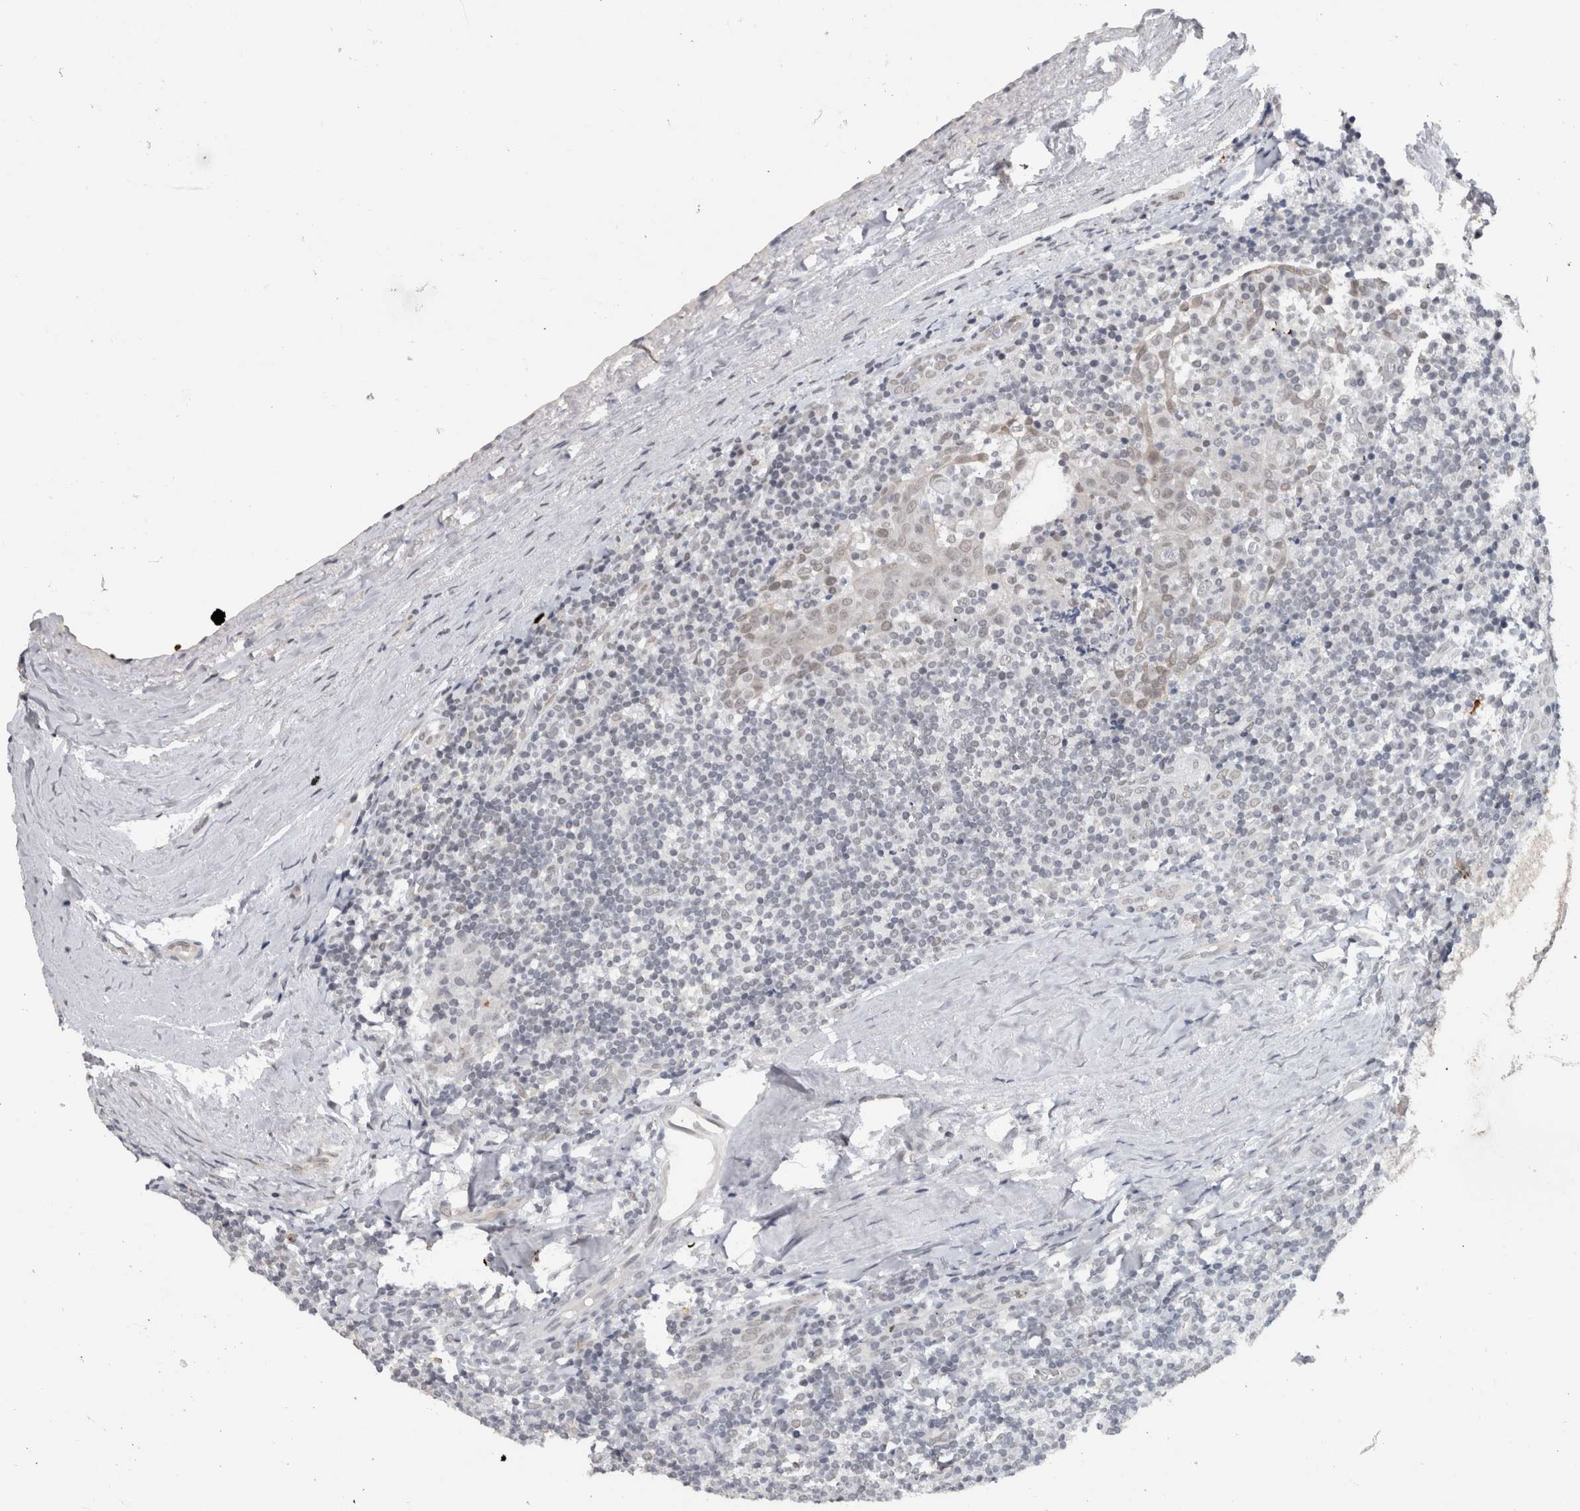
{"staining": {"intensity": "negative", "quantity": "none", "location": "none"}, "tissue": "tonsil", "cell_type": "Germinal center cells", "image_type": "normal", "snomed": [{"axis": "morphology", "description": "Normal tissue, NOS"}, {"axis": "topography", "description": "Tonsil"}], "caption": "Germinal center cells show no significant positivity in normal tonsil.", "gene": "PRXL2A", "patient": {"sex": "male", "age": 37}}